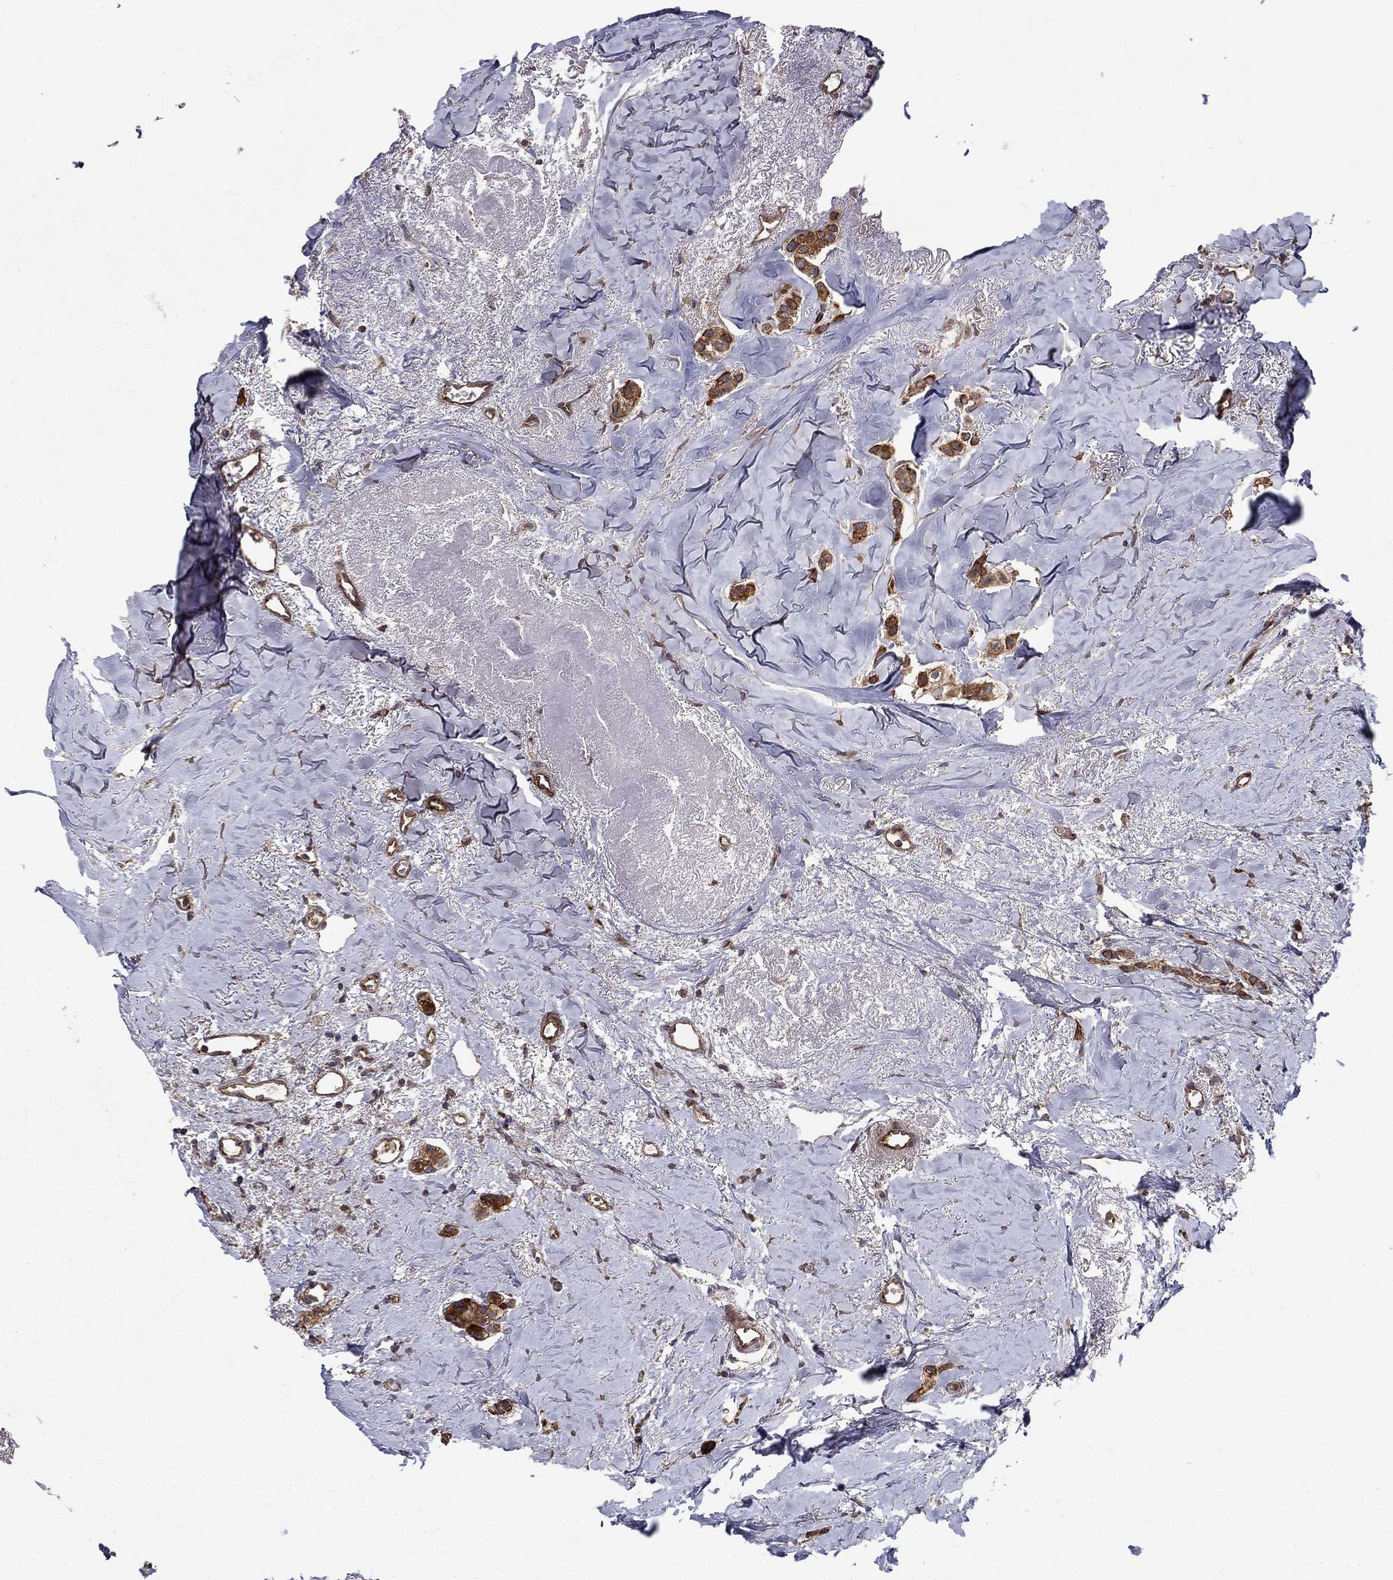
{"staining": {"intensity": "strong", "quantity": ">75%", "location": "cytoplasmic/membranous"}, "tissue": "breast cancer", "cell_type": "Tumor cells", "image_type": "cancer", "snomed": [{"axis": "morphology", "description": "Duct carcinoma"}, {"axis": "topography", "description": "Breast"}], "caption": "Strong cytoplasmic/membranous positivity is present in about >75% of tumor cells in breast invasive ductal carcinoma. (DAB (3,3'-diaminobenzidine) = brown stain, brightfield microscopy at high magnification).", "gene": "BMERB1", "patient": {"sex": "female", "age": 85}}